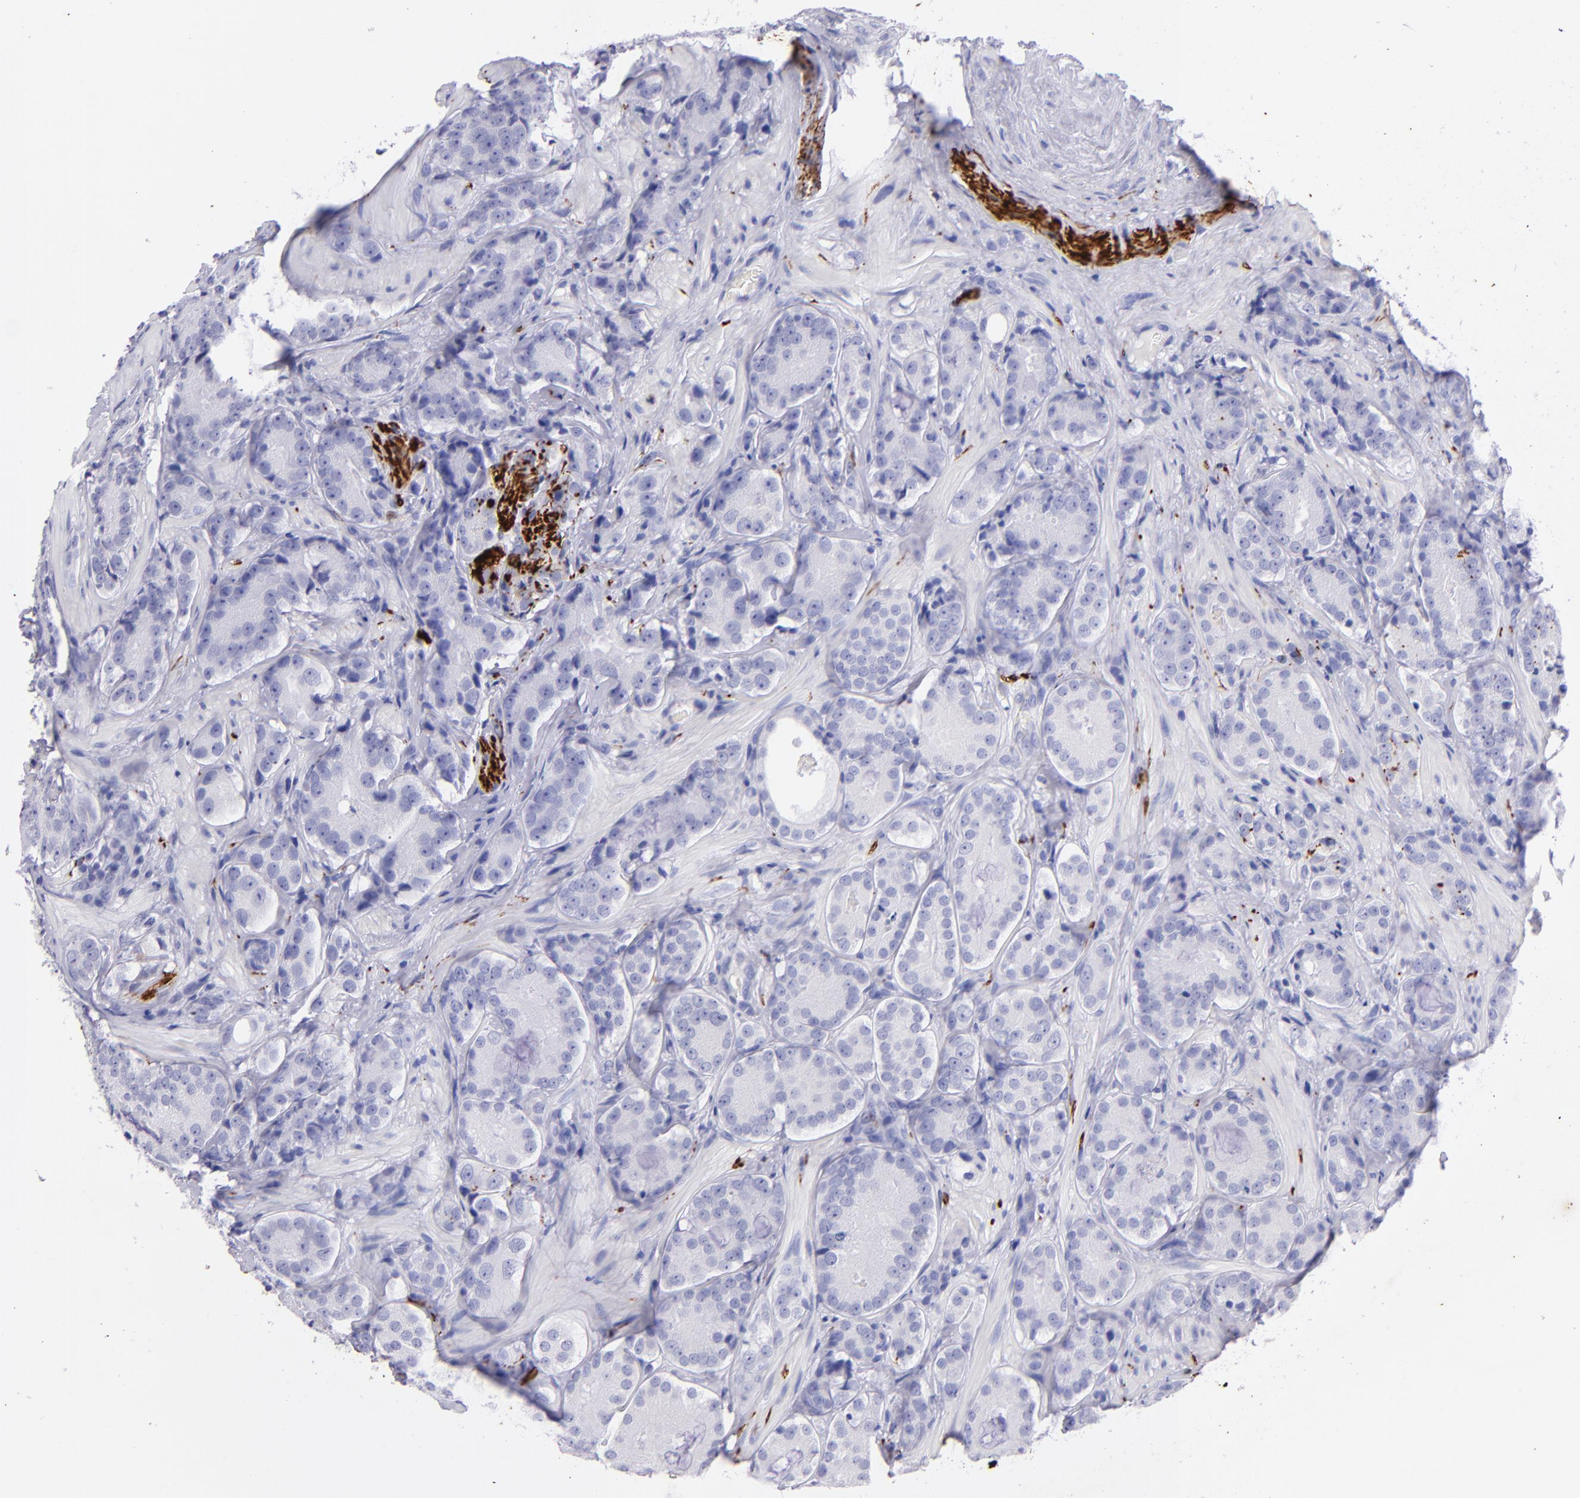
{"staining": {"intensity": "negative", "quantity": "none", "location": "none"}, "tissue": "prostate cancer", "cell_type": "Tumor cells", "image_type": "cancer", "snomed": [{"axis": "morphology", "description": "Adenocarcinoma, High grade"}, {"axis": "topography", "description": "Prostate"}], "caption": "IHC micrograph of human prostate adenocarcinoma (high-grade) stained for a protein (brown), which displays no staining in tumor cells.", "gene": "UCHL1", "patient": {"sex": "male", "age": 70}}